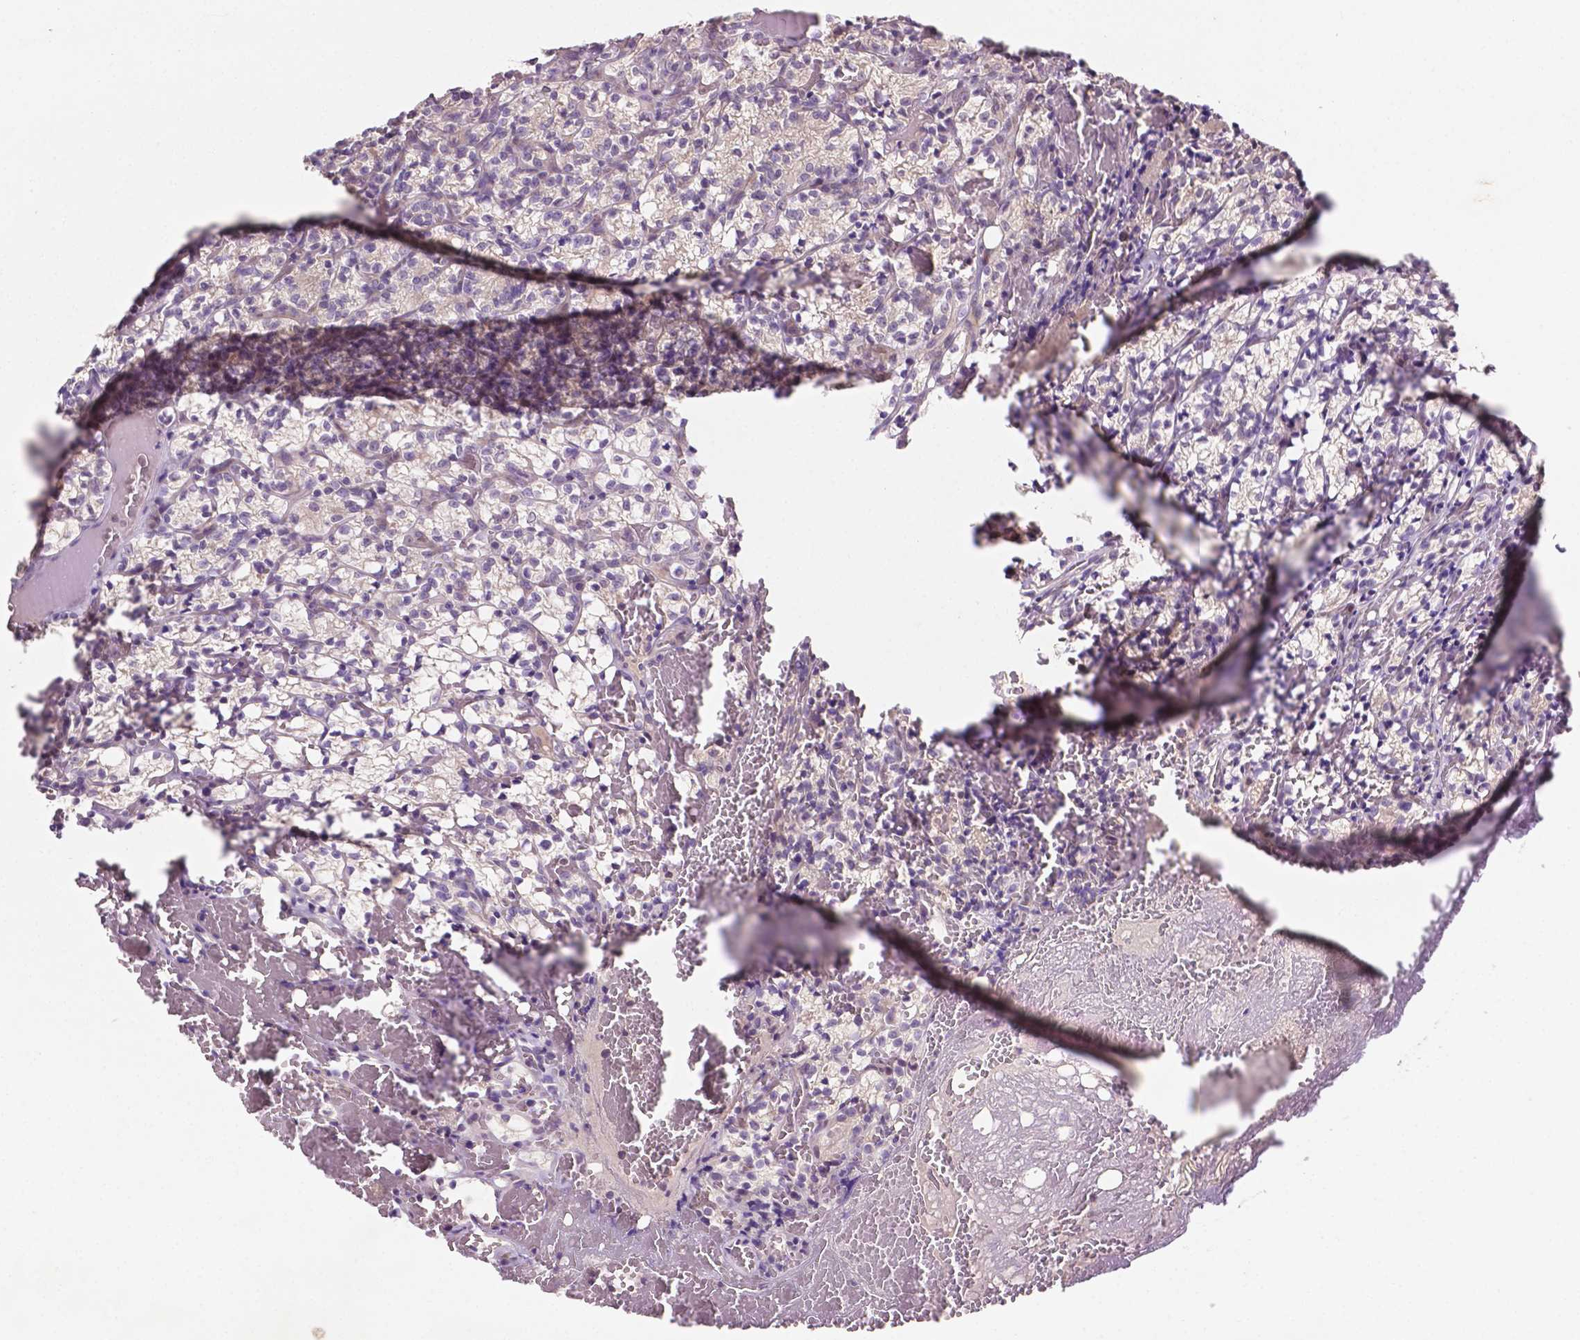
{"staining": {"intensity": "negative", "quantity": "none", "location": "none"}, "tissue": "renal cancer", "cell_type": "Tumor cells", "image_type": "cancer", "snomed": [{"axis": "morphology", "description": "Adenocarcinoma, NOS"}, {"axis": "topography", "description": "Kidney"}], "caption": "Immunohistochemical staining of human renal cancer (adenocarcinoma) reveals no significant expression in tumor cells. The staining was performed using DAB to visualize the protein expression in brown, while the nuclei were stained in blue with hematoxylin (Magnification: 20x).", "gene": "MROH6", "patient": {"sex": "female", "age": 69}}